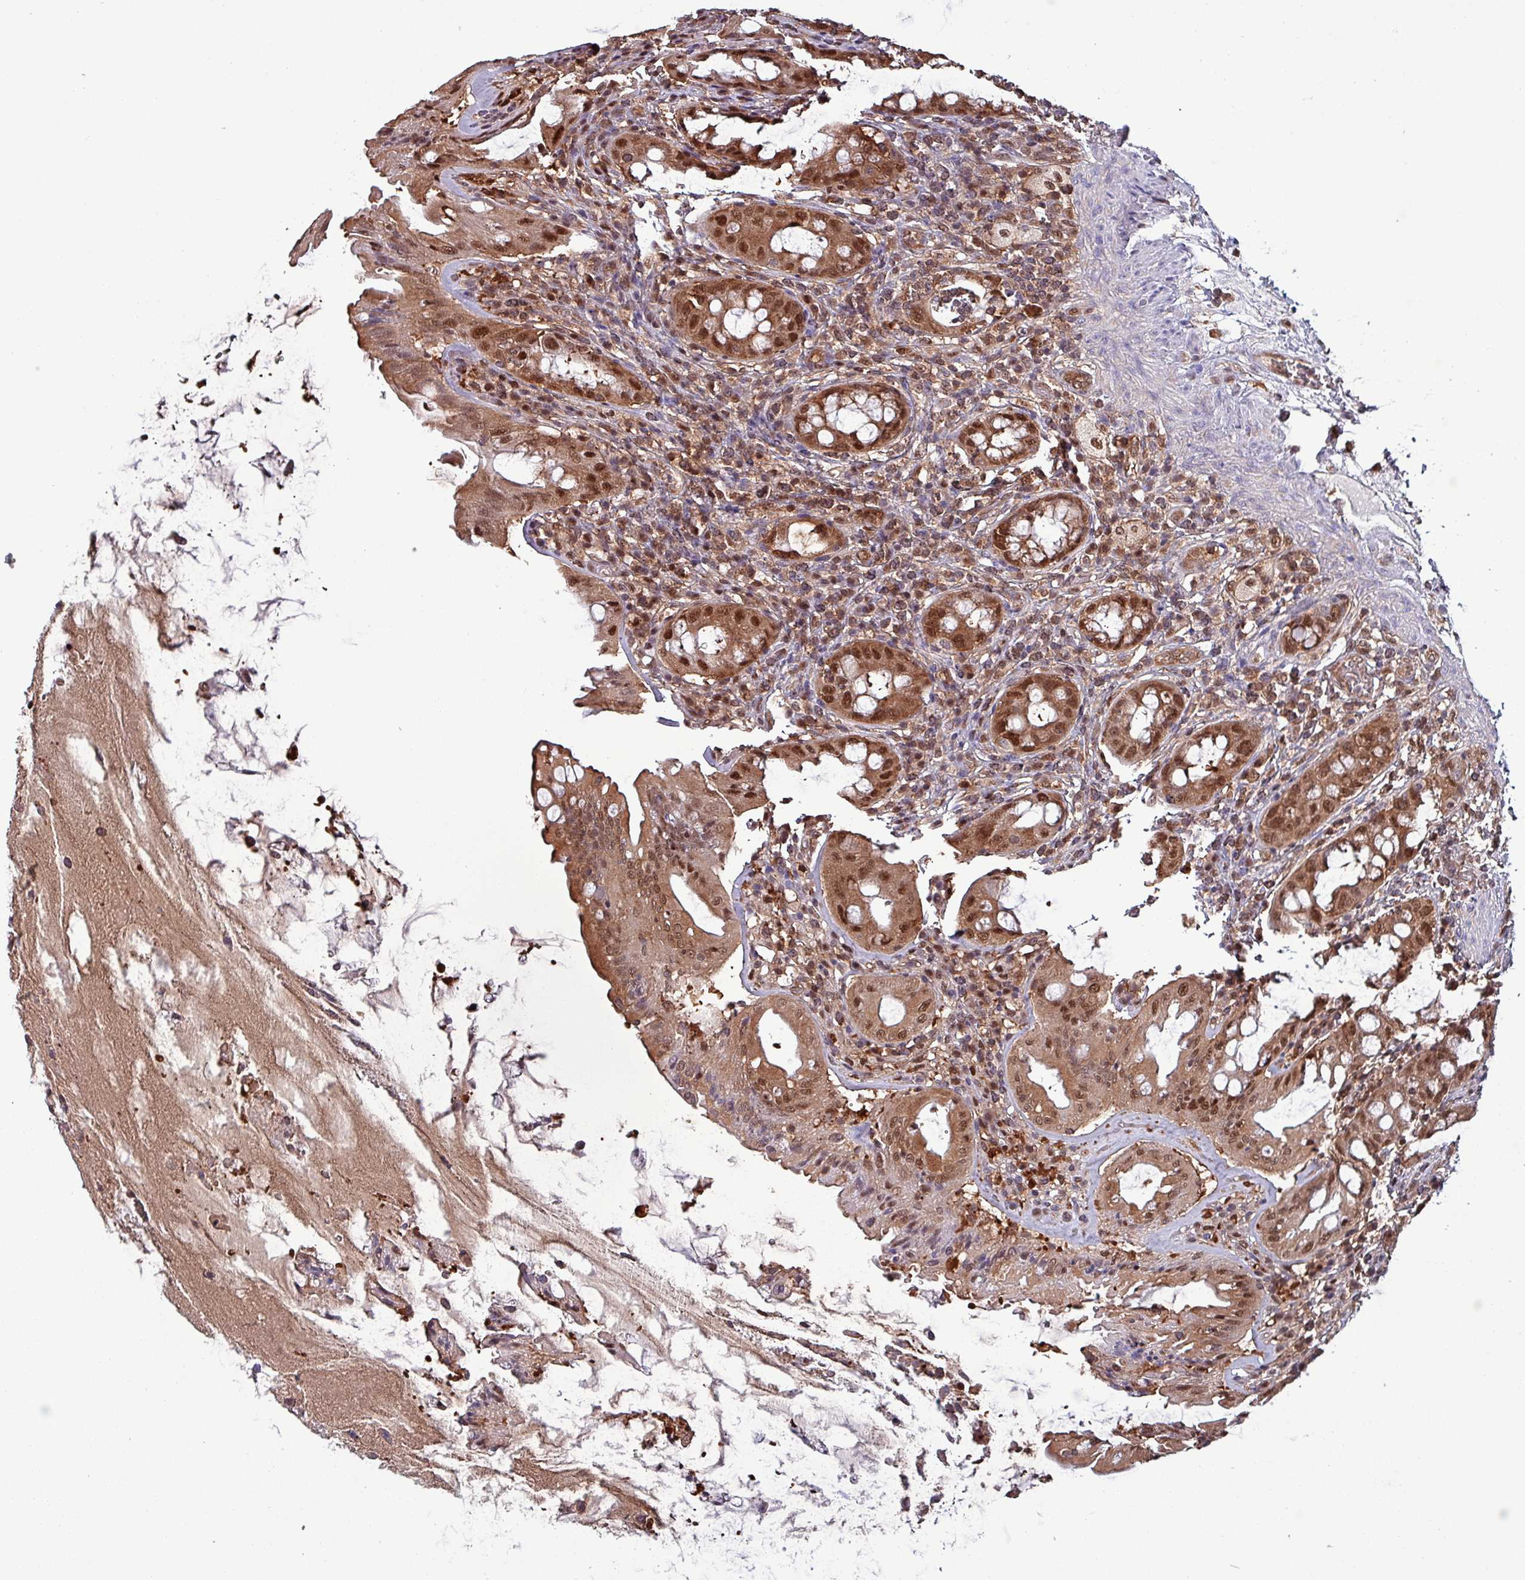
{"staining": {"intensity": "strong", "quantity": ">75%", "location": "cytoplasmic/membranous,nuclear"}, "tissue": "rectum", "cell_type": "Glandular cells", "image_type": "normal", "snomed": [{"axis": "morphology", "description": "Normal tissue, NOS"}, {"axis": "topography", "description": "Rectum"}], "caption": "Glandular cells reveal strong cytoplasmic/membranous,nuclear expression in approximately >75% of cells in normal rectum.", "gene": "PSMB8", "patient": {"sex": "female", "age": 57}}